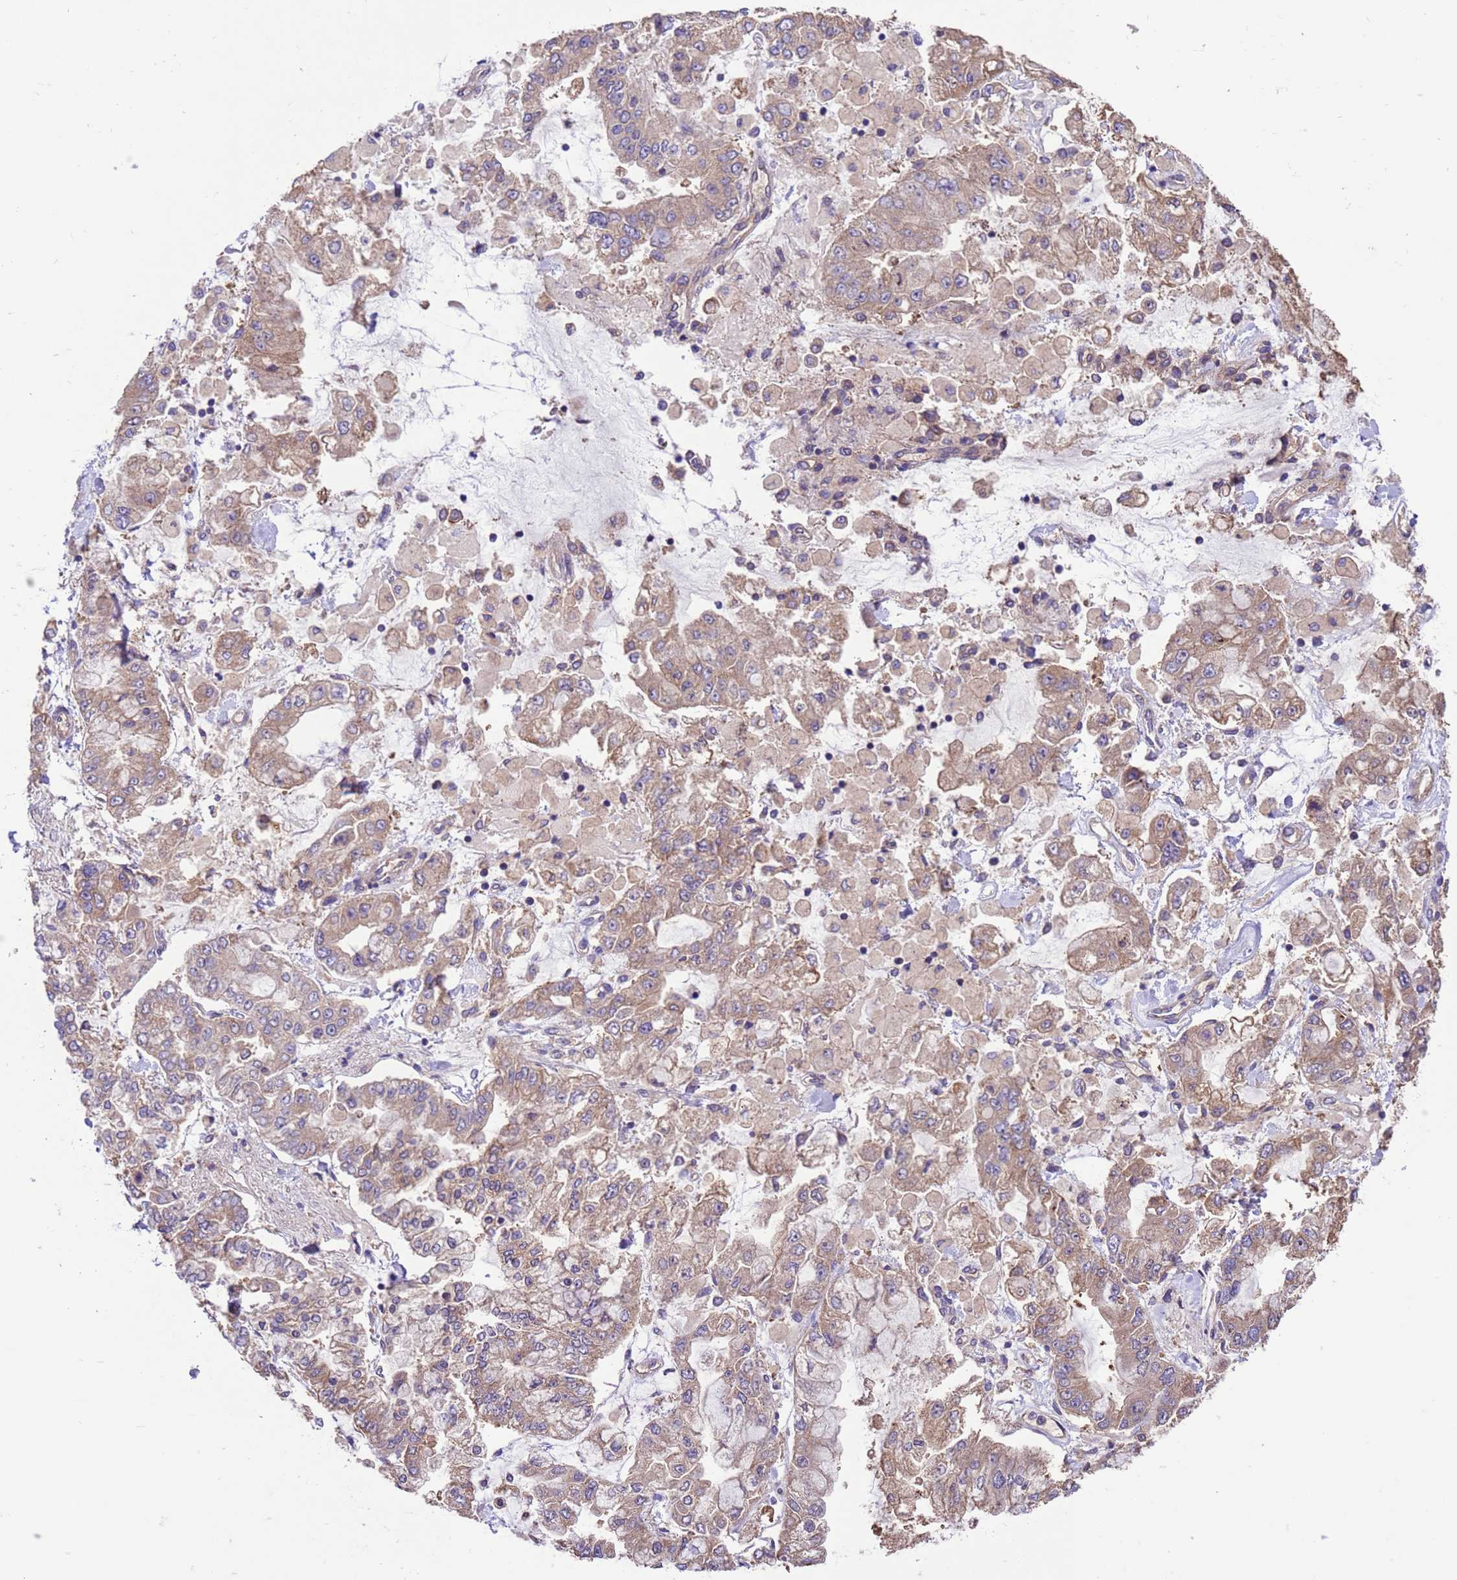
{"staining": {"intensity": "moderate", "quantity": ">75%", "location": "cytoplasmic/membranous"}, "tissue": "stomach cancer", "cell_type": "Tumor cells", "image_type": "cancer", "snomed": [{"axis": "morphology", "description": "Normal tissue, NOS"}, {"axis": "morphology", "description": "Adenocarcinoma, NOS"}, {"axis": "topography", "description": "Stomach, upper"}, {"axis": "topography", "description": "Stomach"}], "caption": "IHC micrograph of human adenocarcinoma (stomach) stained for a protein (brown), which demonstrates medium levels of moderate cytoplasmic/membranous positivity in approximately >75% of tumor cells.", "gene": "ARHGAP12", "patient": {"sex": "male", "age": 76}}